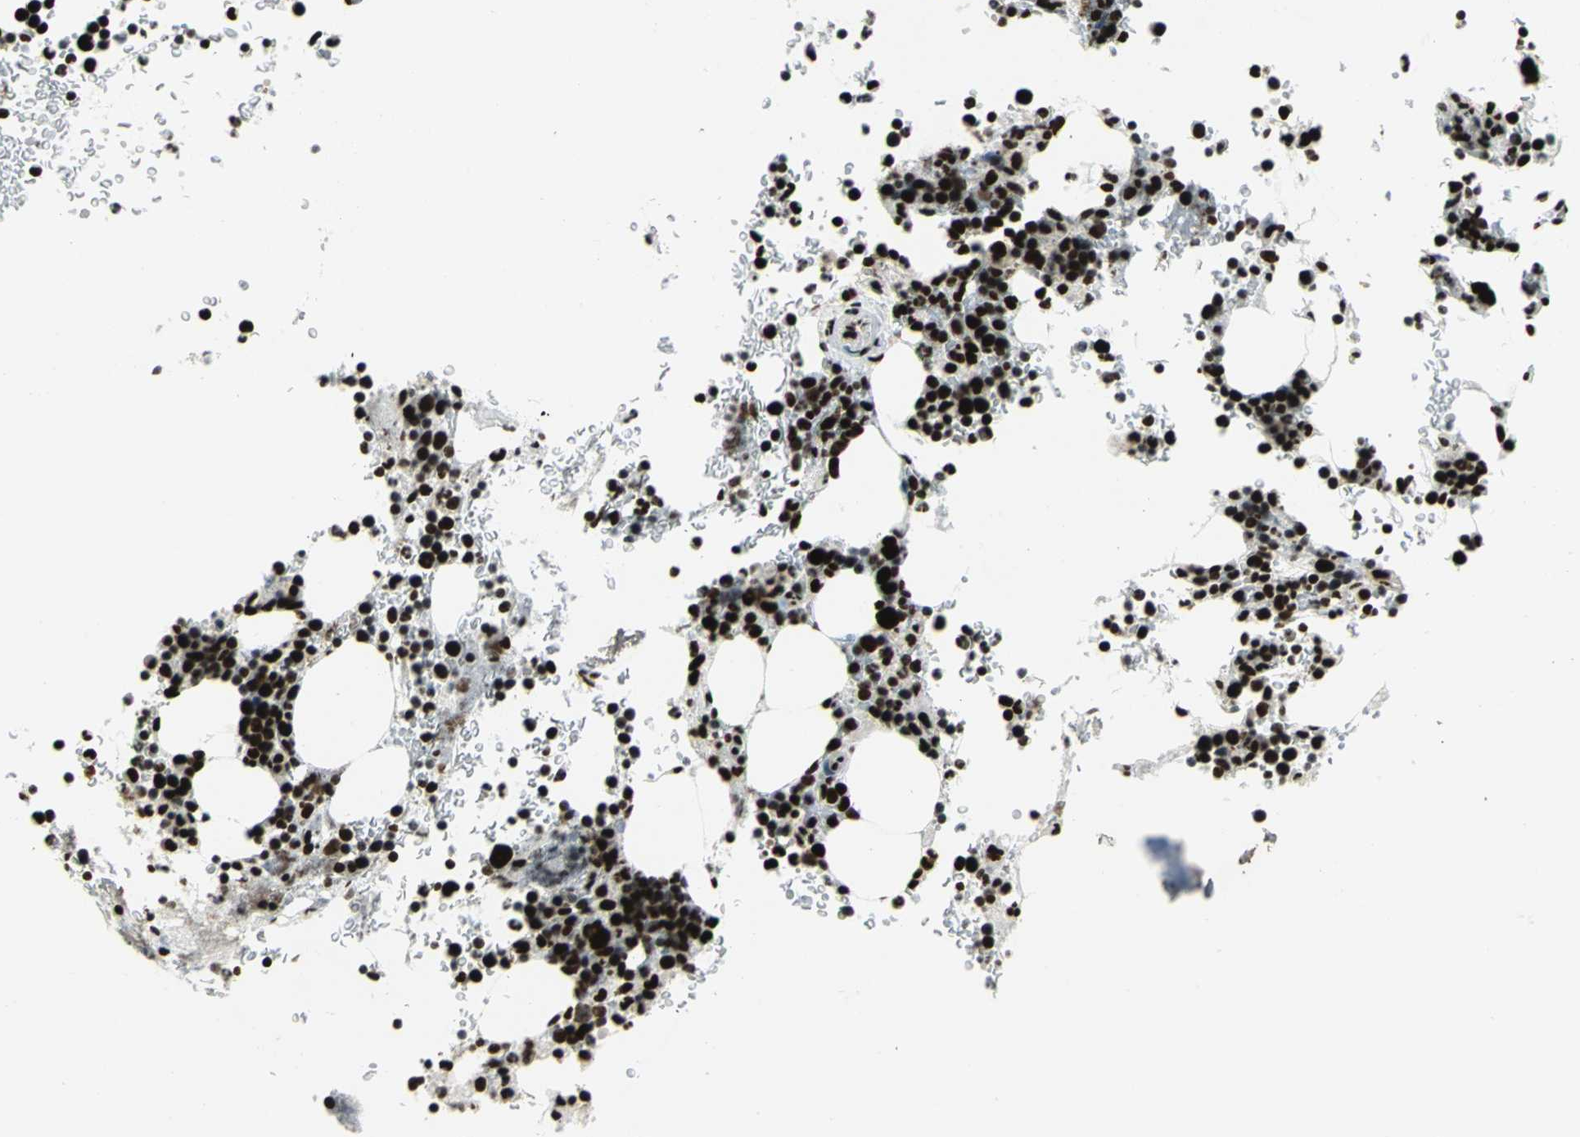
{"staining": {"intensity": "strong", "quantity": ">75%", "location": "nuclear"}, "tissue": "bone marrow", "cell_type": "Hematopoietic cells", "image_type": "normal", "snomed": [{"axis": "morphology", "description": "Normal tissue, NOS"}, {"axis": "topography", "description": "Bone marrow"}], "caption": "High-magnification brightfield microscopy of benign bone marrow stained with DAB (brown) and counterstained with hematoxylin (blue). hematopoietic cells exhibit strong nuclear positivity is seen in approximately>75% of cells.", "gene": "SMARCA4", "patient": {"sex": "female", "age": 73}}